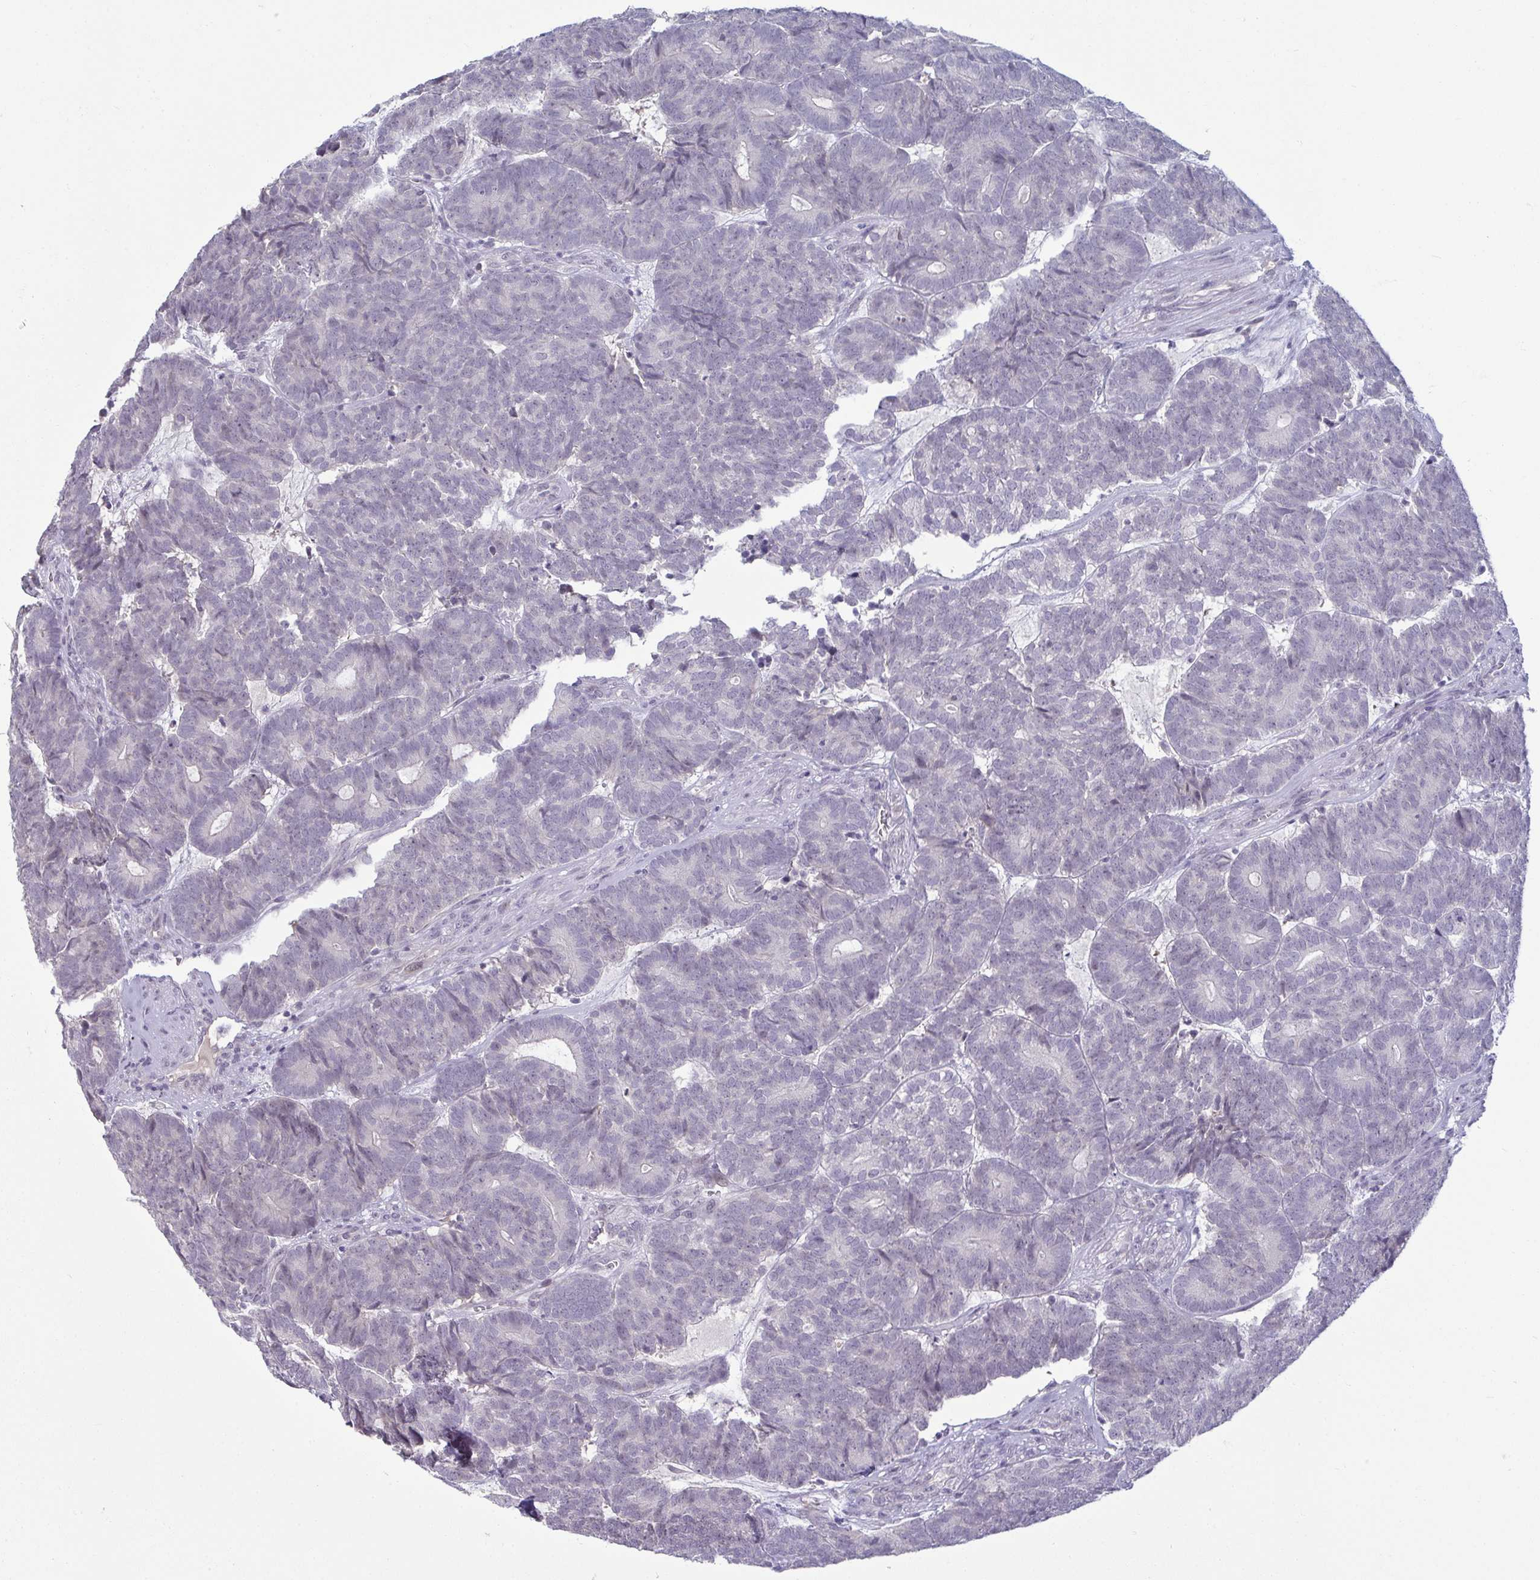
{"staining": {"intensity": "negative", "quantity": "none", "location": "none"}, "tissue": "head and neck cancer", "cell_type": "Tumor cells", "image_type": "cancer", "snomed": [{"axis": "morphology", "description": "Adenocarcinoma, NOS"}, {"axis": "topography", "description": "Head-Neck"}], "caption": "The immunohistochemistry (IHC) micrograph has no significant expression in tumor cells of head and neck adenocarcinoma tissue.", "gene": "RNASEH1", "patient": {"sex": "female", "age": 81}}